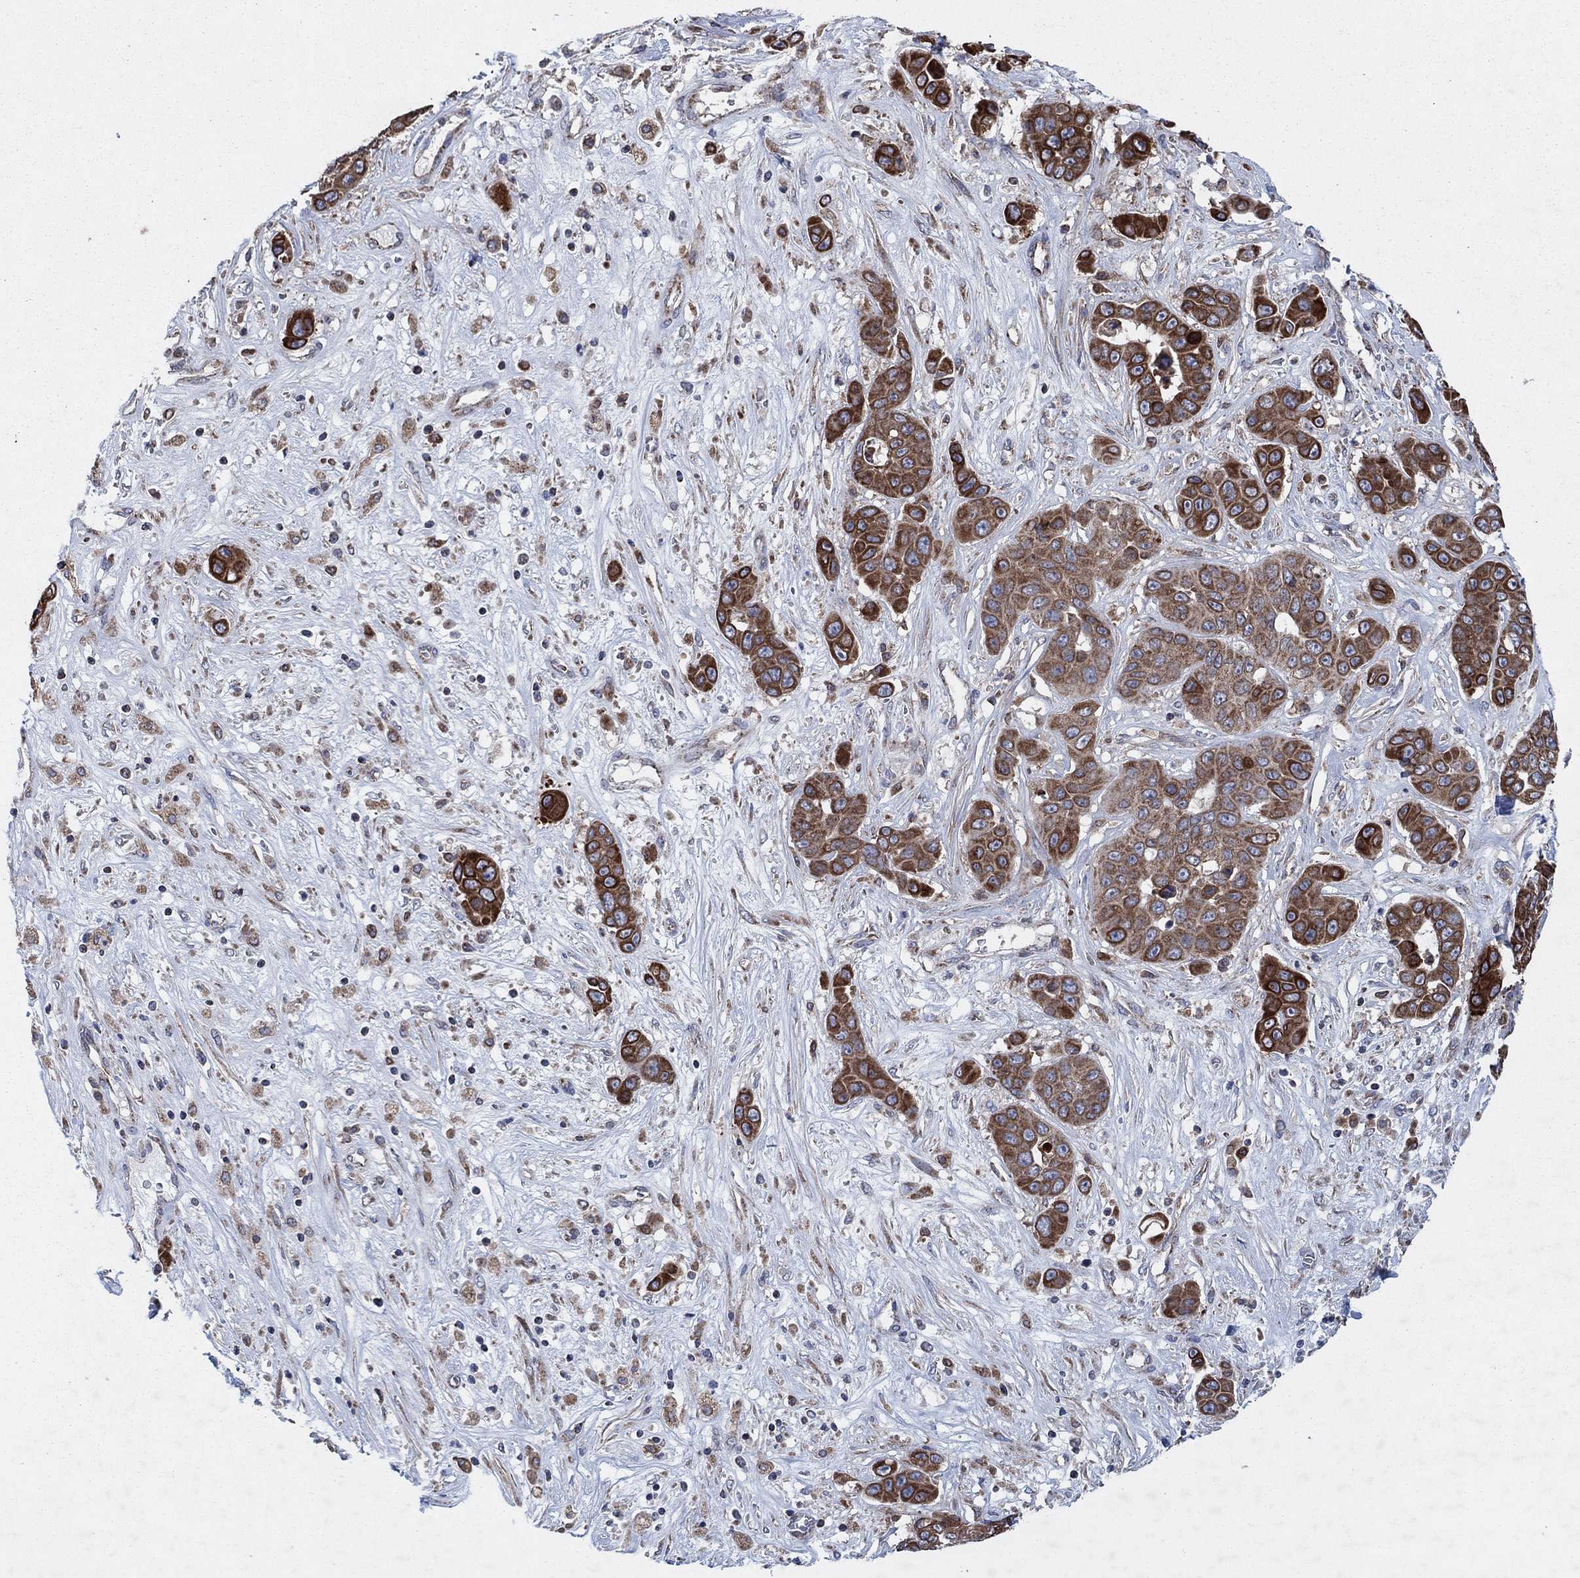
{"staining": {"intensity": "strong", "quantity": ">75%", "location": "cytoplasmic/membranous"}, "tissue": "liver cancer", "cell_type": "Tumor cells", "image_type": "cancer", "snomed": [{"axis": "morphology", "description": "Cholangiocarcinoma"}, {"axis": "topography", "description": "Liver"}], "caption": "Human liver cancer stained for a protein (brown) demonstrates strong cytoplasmic/membranous positive positivity in approximately >75% of tumor cells.", "gene": "NCEH1", "patient": {"sex": "female", "age": 52}}